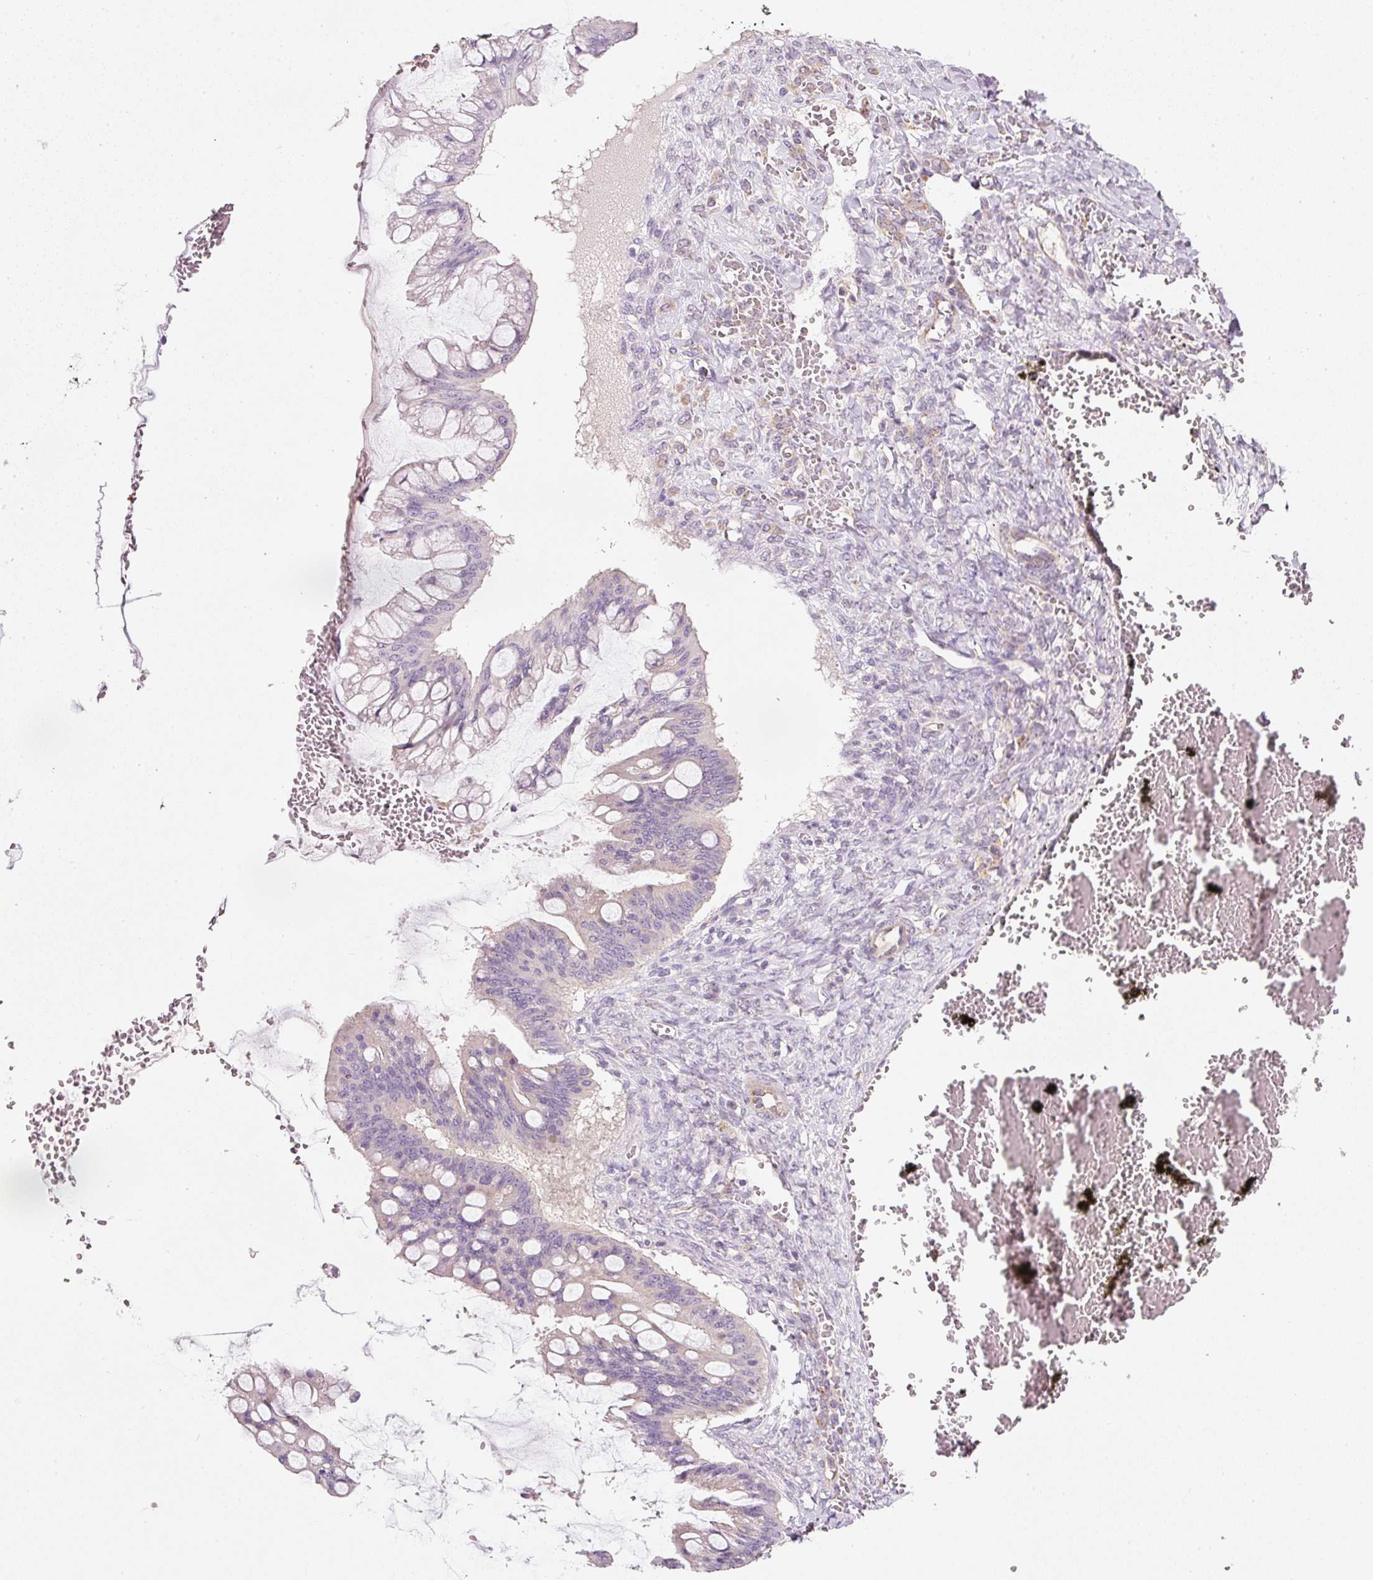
{"staining": {"intensity": "negative", "quantity": "none", "location": "none"}, "tissue": "ovarian cancer", "cell_type": "Tumor cells", "image_type": "cancer", "snomed": [{"axis": "morphology", "description": "Cystadenocarcinoma, mucinous, NOS"}, {"axis": "topography", "description": "Ovary"}], "caption": "This image is of ovarian cancer stained with immunohistochemistry to label a protein in brown with the nuclei are counter-stained blue. There is no staining in tumor cells.", "gene": "RNF167", "patient": {"sex": "female", "age": 73}}